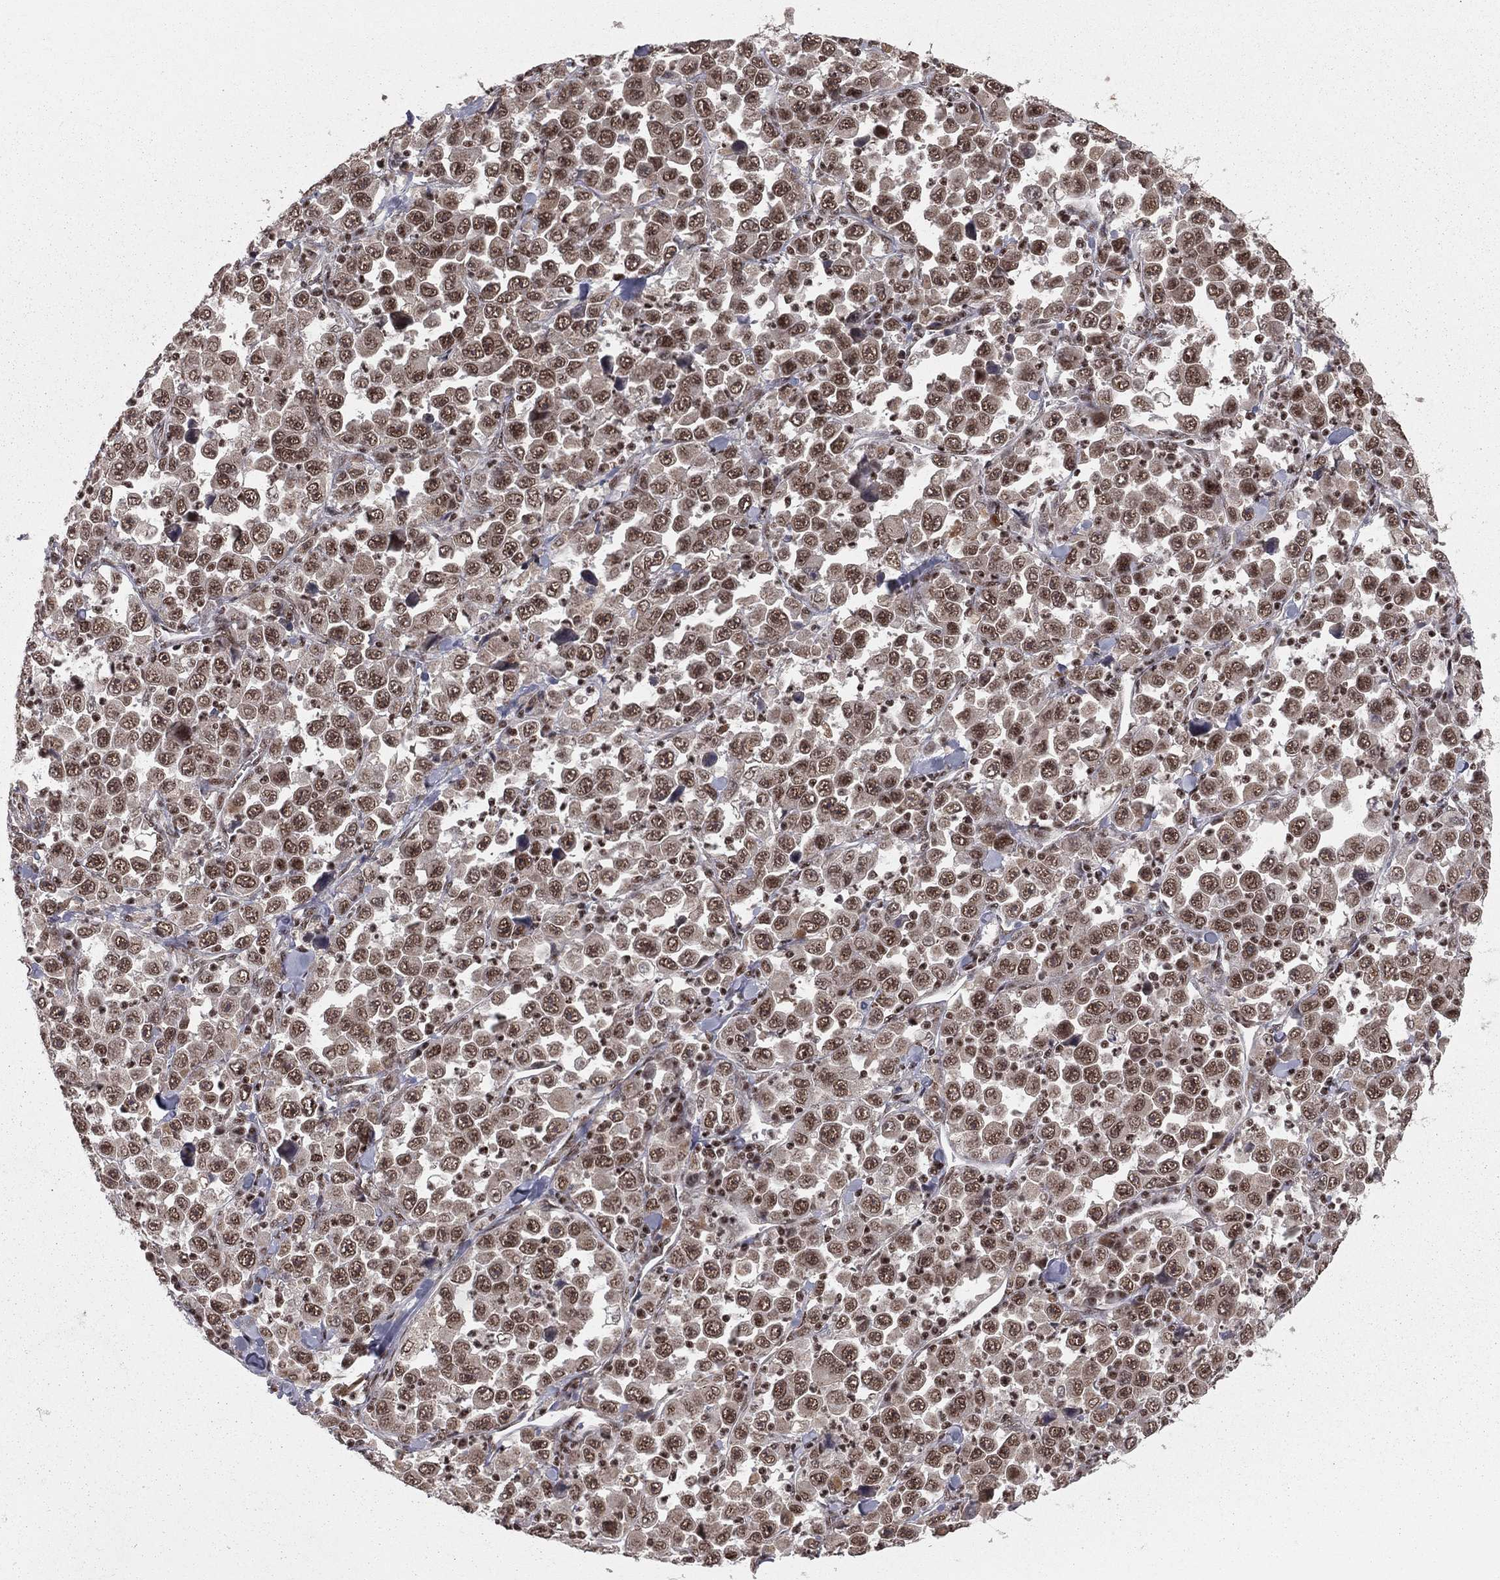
{"staining": {"intensity": "moderate", "quantity": "25%-75%", "location": "nuclear"}, "tissue": "stomach cancer", "cell_type": "Tumor cells", "image_type": "cancer", "snomed": [{"axis": "morphology", "description": "Normal tissue, NOS"}, {"axis": "morphology", "description": "Adenocarcinoma, NOS"}, {"axis": "topography", "description": "Stomach, upper"}, {"axis": "topography", "description": "Stomach"}], "caption": "Stomach cancer (adenocarcinoma) stained for a protein demonstrates moderate nuclear positivity in tumor cells.", "gene": "NFYB", "patient": {"sex": "male", "age": 59}}